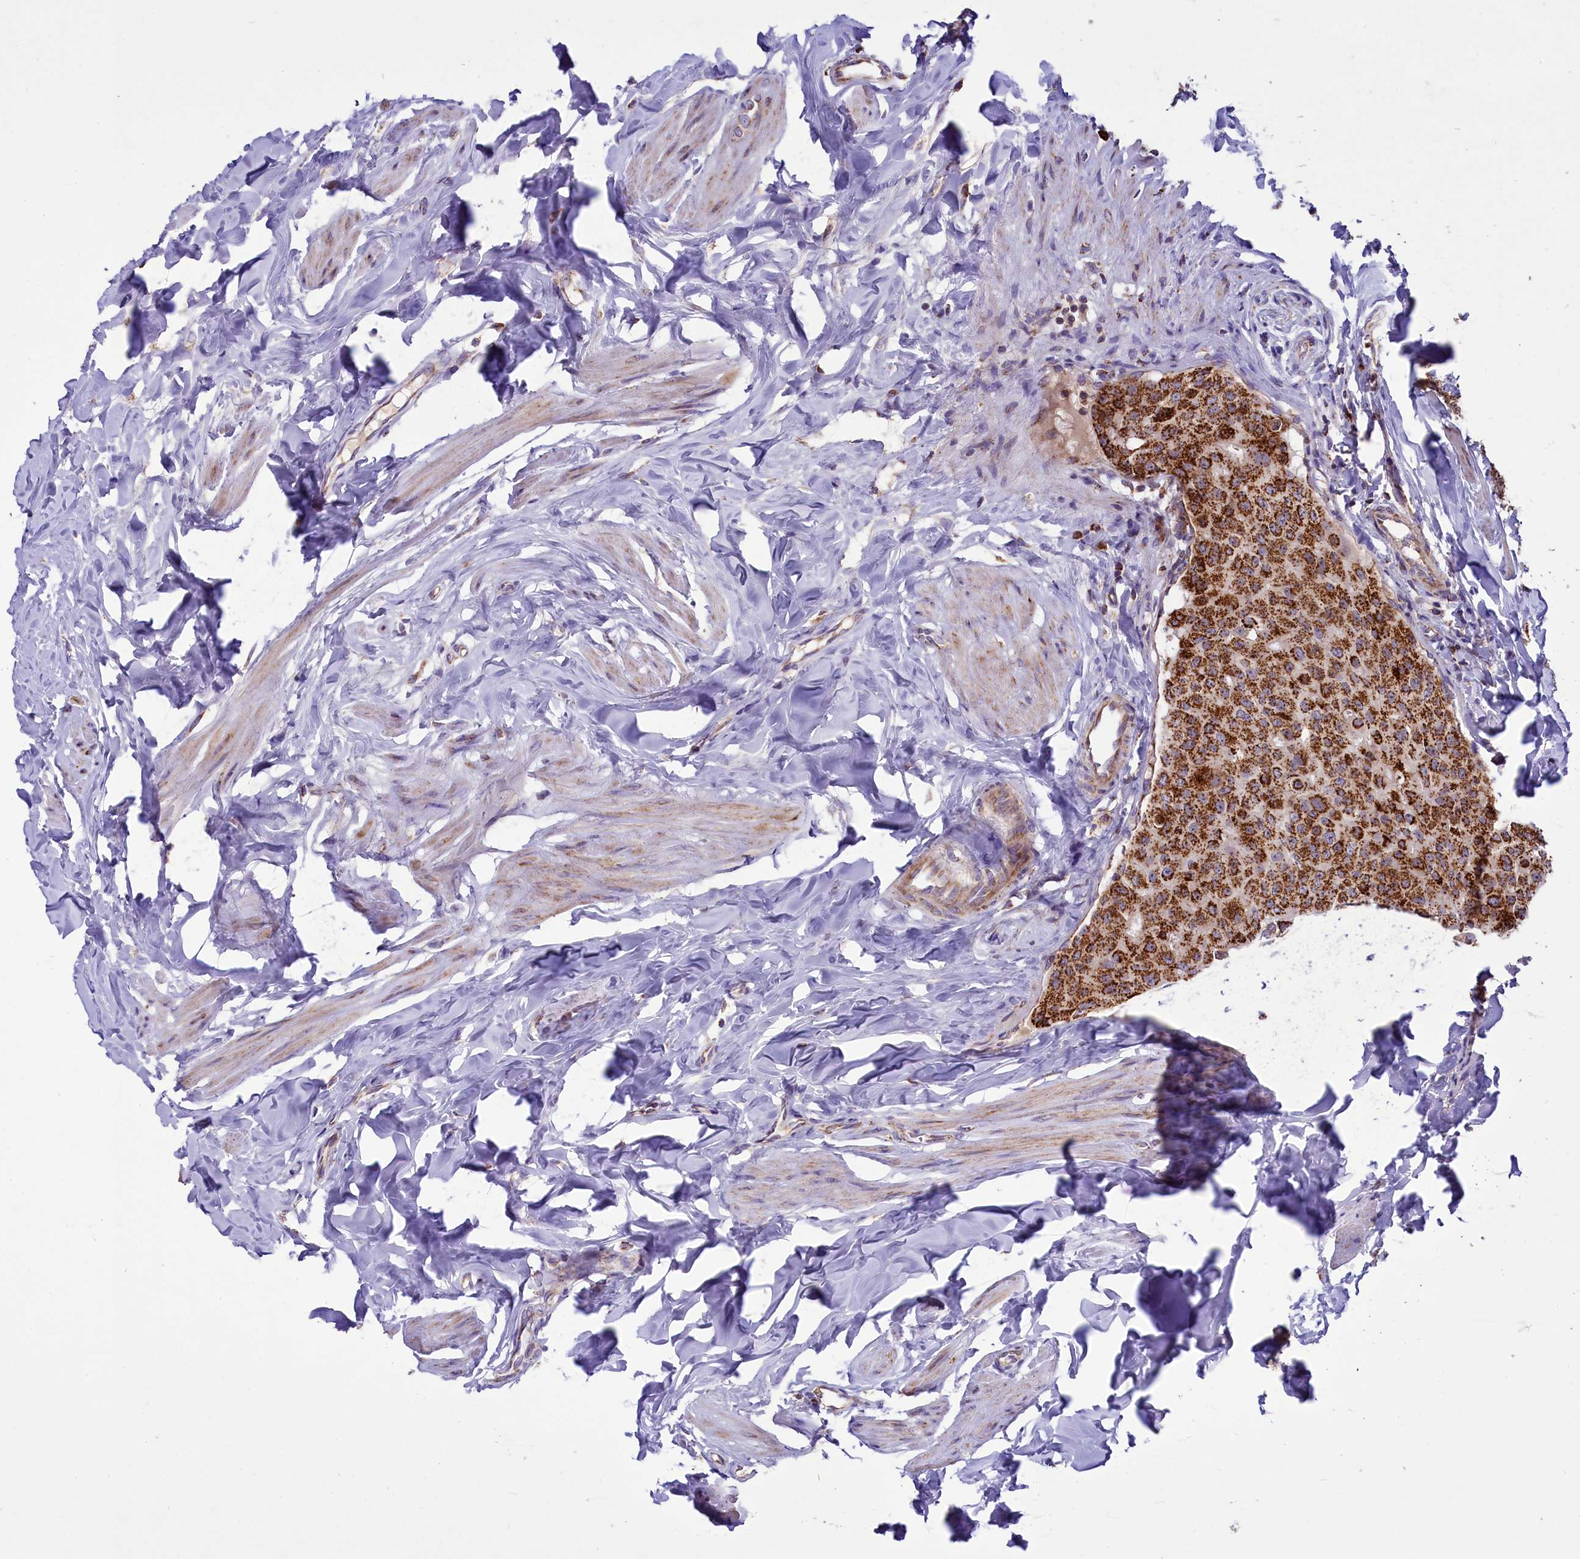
{"staining": {"intensity": "strong", "quantity": ">75%", "location": "cytoplasmic/membranous"}, "tissue": "breast cancer", "cell_type": "Tumor cells", "image_type": "cancer", "snomed": [{"axis": "morphology", "description": "Duct carcinoma"}, {"axis": "topography", "description": "Breast"}], "caption": "There is high levels of strong cytoplasmic/membranous expression in tumor cells of breast cancer, as demonstrated by immunohistochemical staining (brown color).", "gene": "COX17", "patient": {"sex": "female", "age": 40}}